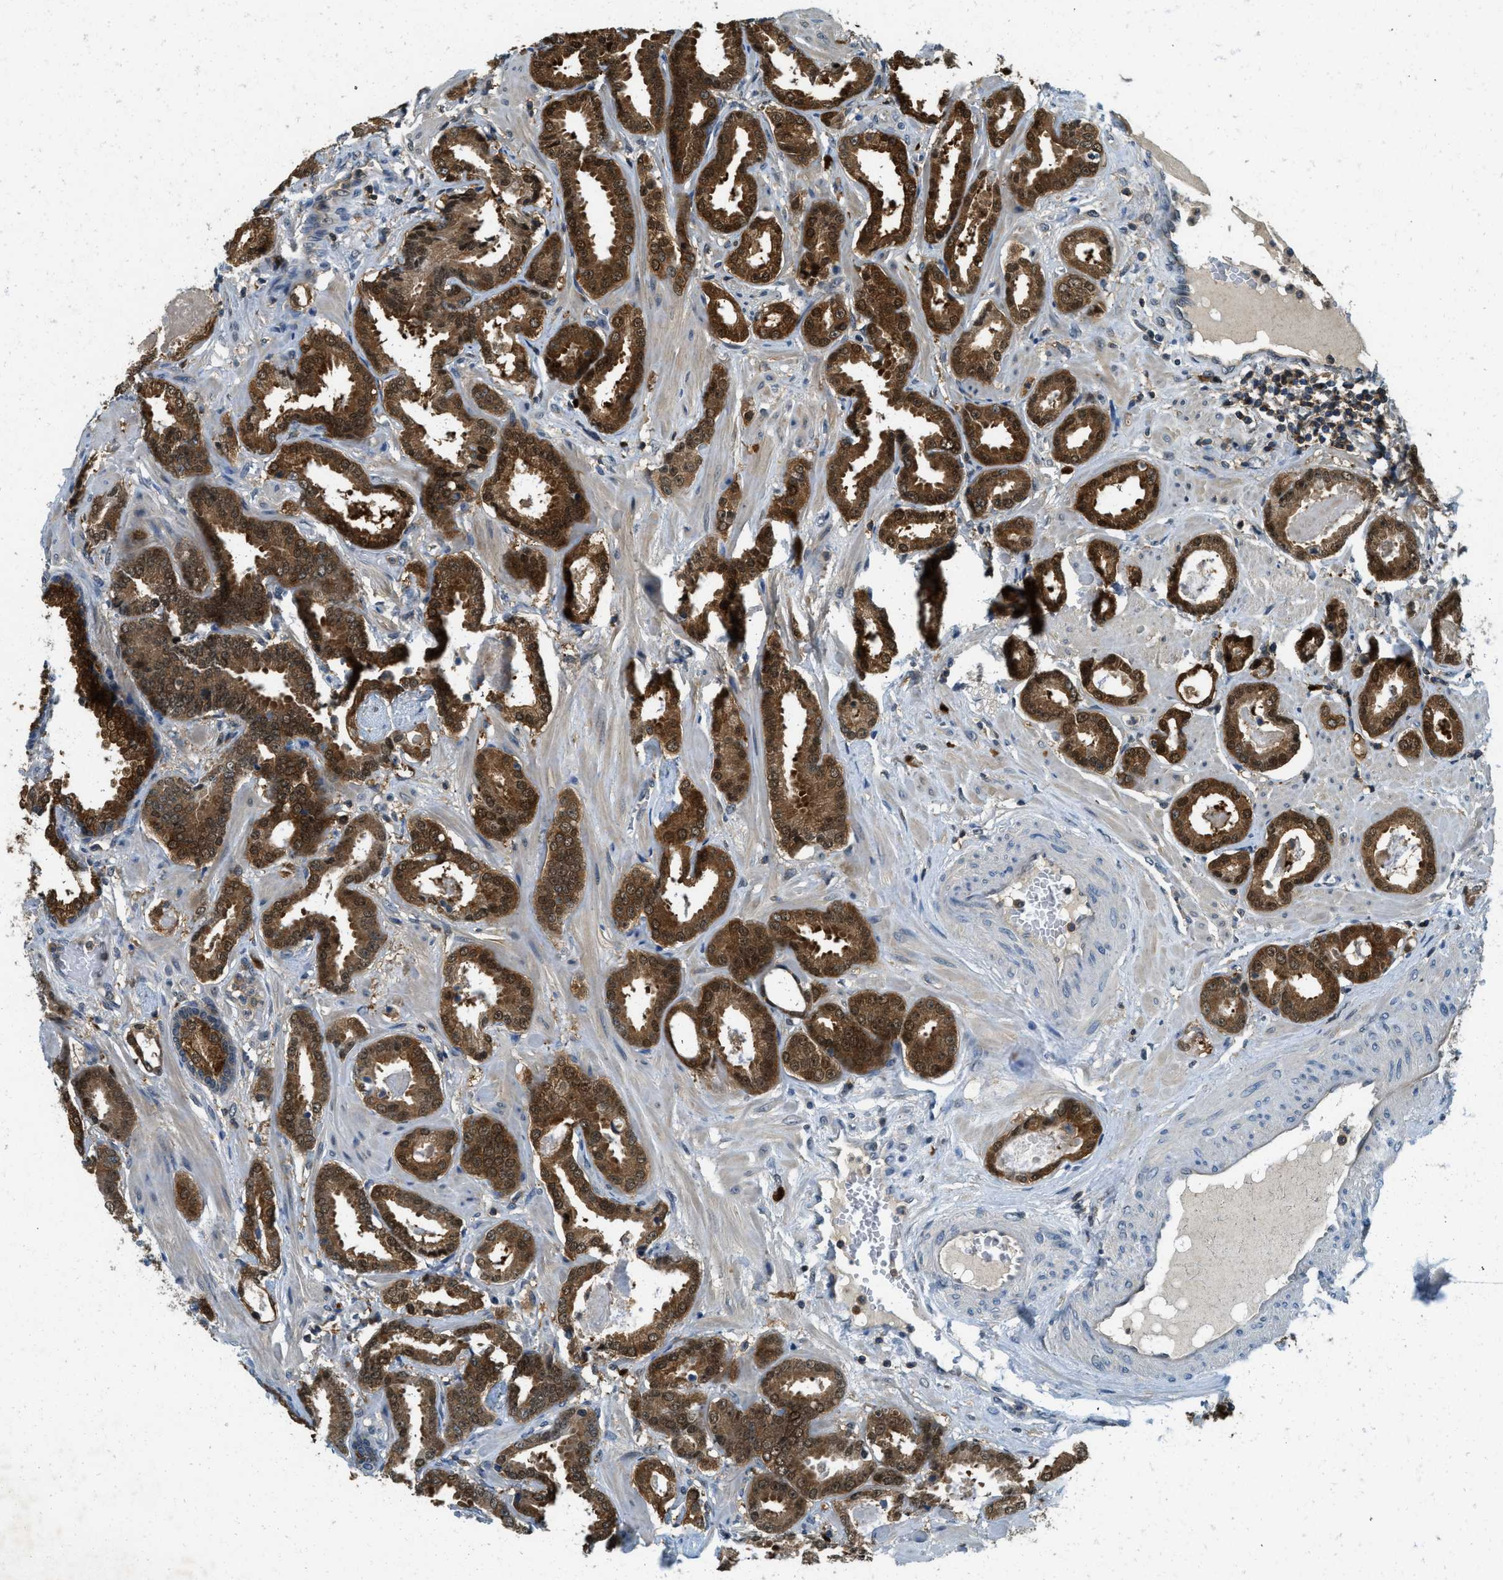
{"staining": {"intensity": "strong", "quantity": ">75%", "location": "cytoplasmic/membranous,nuclear"}, "tissue": "prostate cancer", "cell_type": "Tumor cells", "image_type": "cancer", "snomed": [{"axis": "morphology", "description": "Adenocarcinoma, Low grade"}, {"axis": "topography", "description": "Prostate"}], "caption": "A histopathology image of adenocarcinoma (low-grade) (prostate) stained for a protein shows strong cytoplasmic/membranous and nuclear brown staining in tumor cells.", "gene": "GMPPB", "patient": {"sex": "male", "age": 53}}